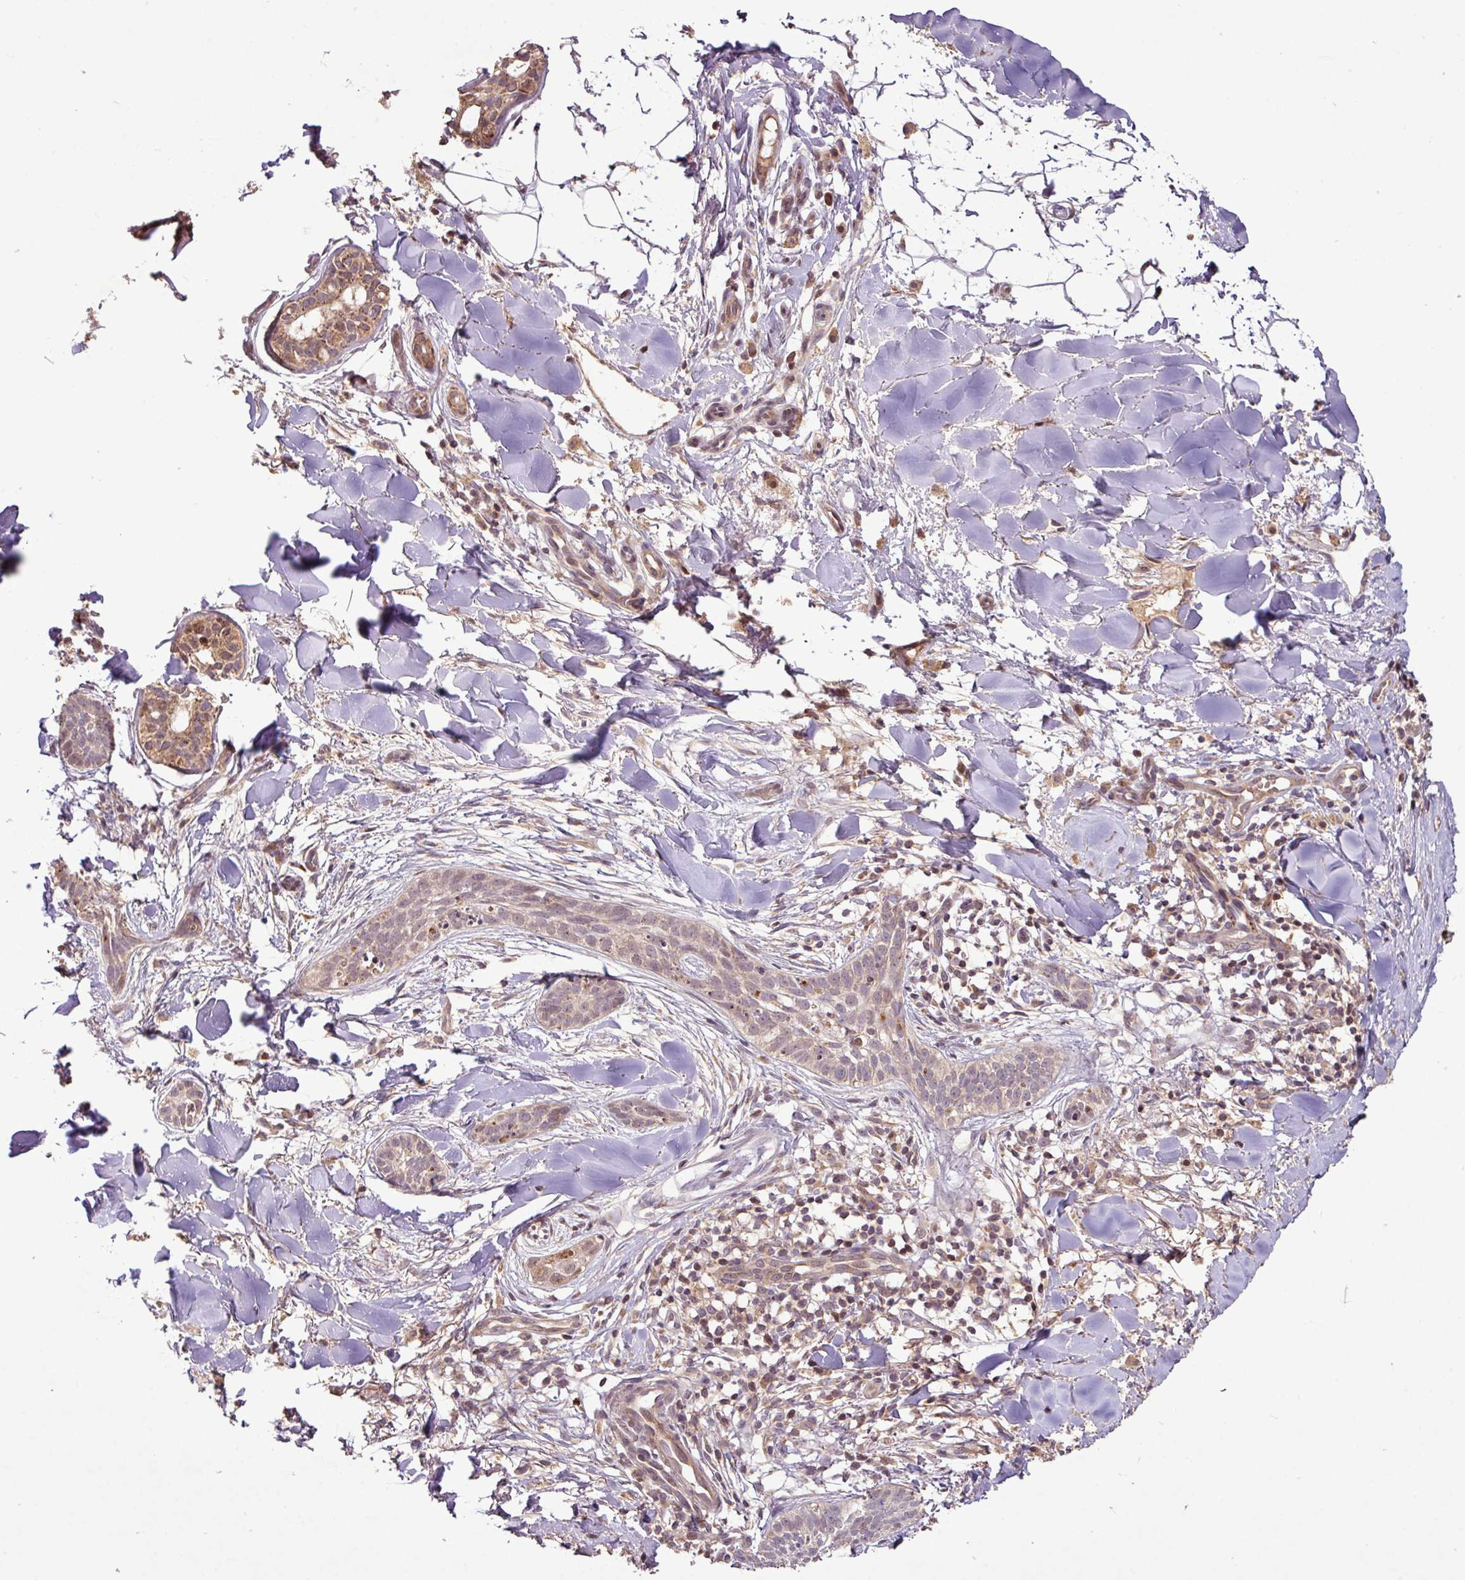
{"staining": {"intensity": "weak", "quantity": "25%-75%", "location": "cytoplasmic/membranous,nuclear"}, "tissue": "skin cancer", "cell_type": "Tumor cells", "image_type": "cancer", "snomed": [{"axis": "morphology", "description": "Basal cell carcinoma"}, {"axis": "topography", "description": "Skin"}], "caption": "Immunohistochemical staining of skin cancer shows weak cytoplasmic/membranous and nuclear protein positivity in about 25%-75% of tumor cells. (DAB (3,3'-diaminobenzidine) = brown stain, brightfield microscopy at high magnification).", "gene": "YPEL3", "patient": {"sex": "male", "age": 52}}